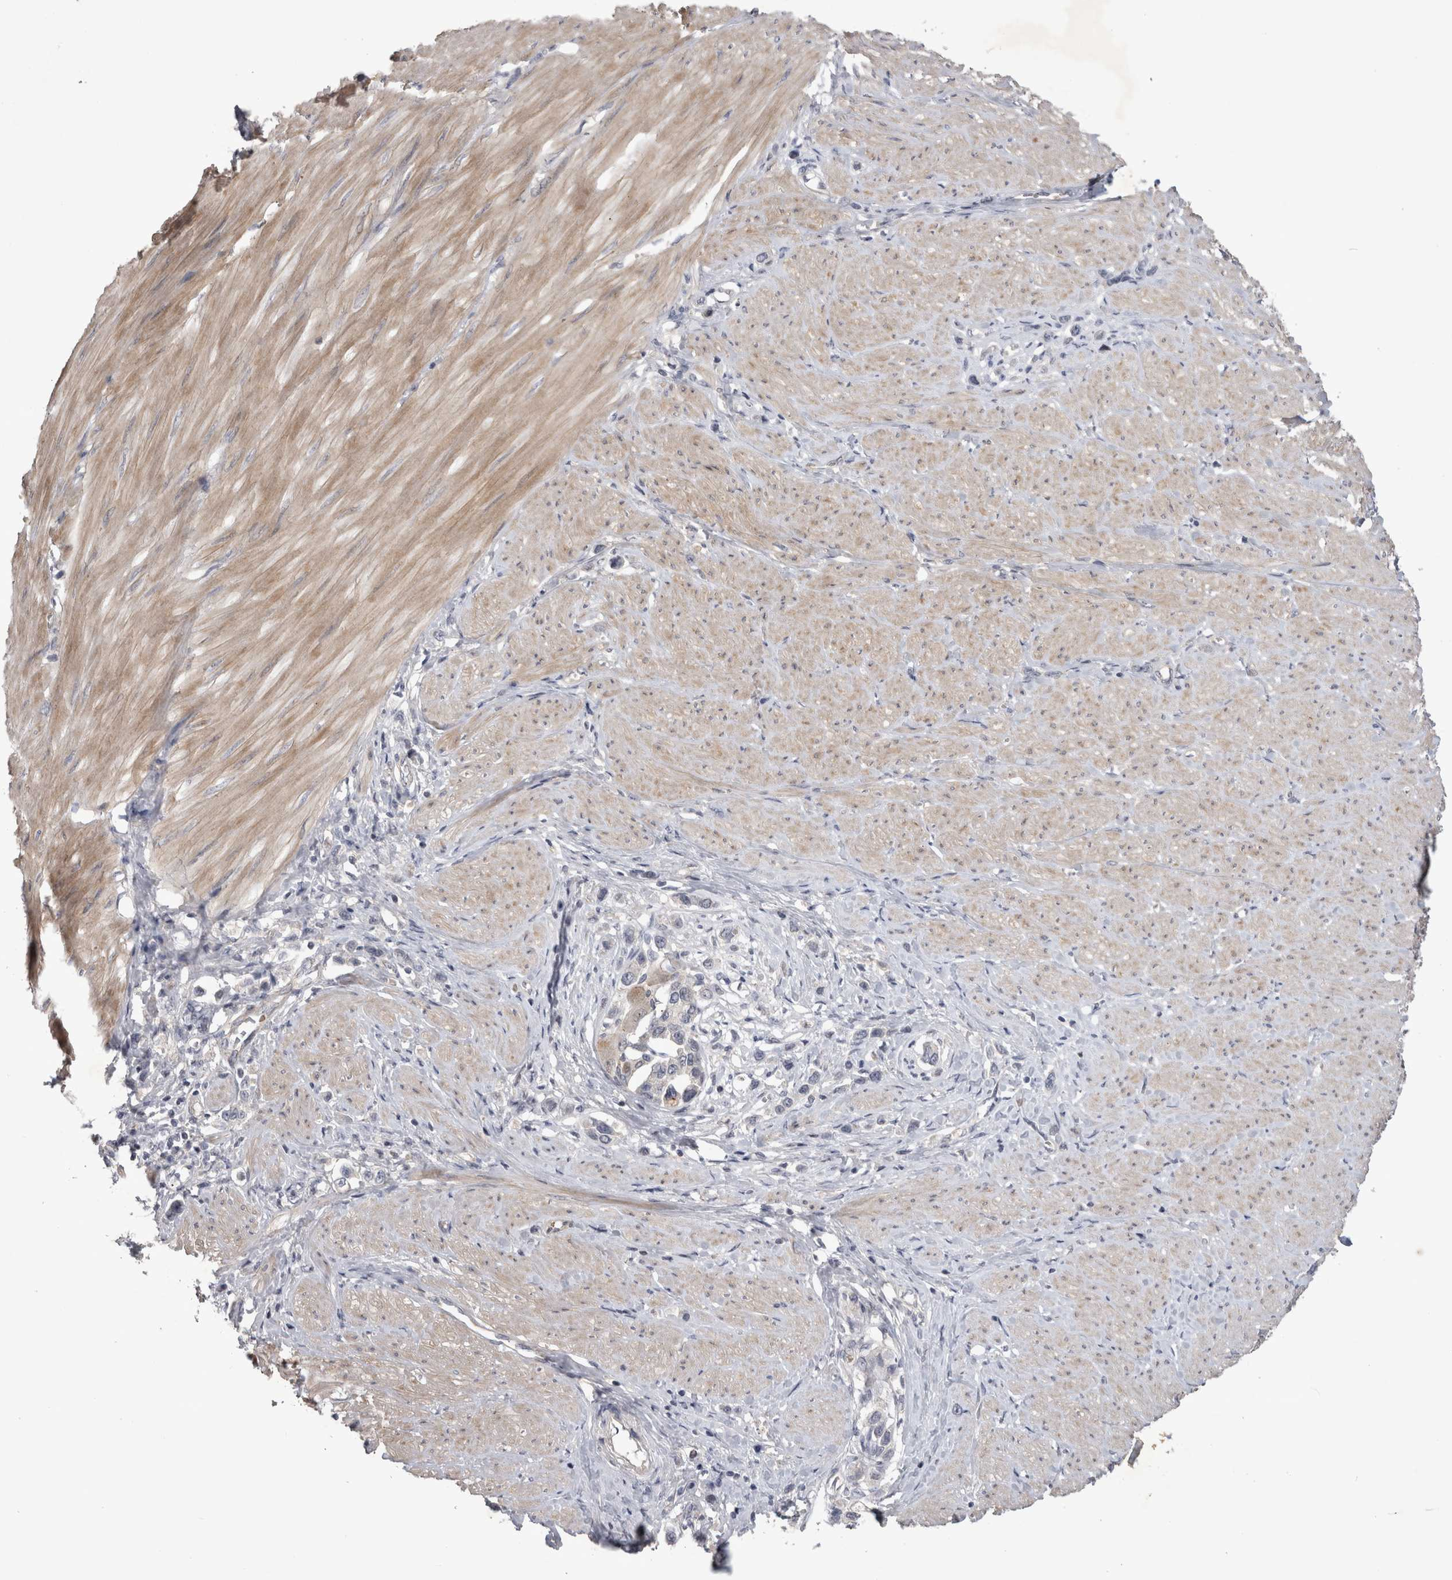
{"staining": {"intensity": "negative", "quantity": "none", "location": "none"}, "tissue": "stomach cancer", "cell_type": "Tumor cells", "image_type": "cancer", "snomed": [{"axis": "morphology", "description": "Adenocarcinoma, NOS"}, {"axis": "topography", "description": "Stomach"}], "caption": "Tumor cells show no significant positivity in stomach adenocarcinoma.", "gene": "IFI44", "patient": {"sex": "female", "age": 65}}